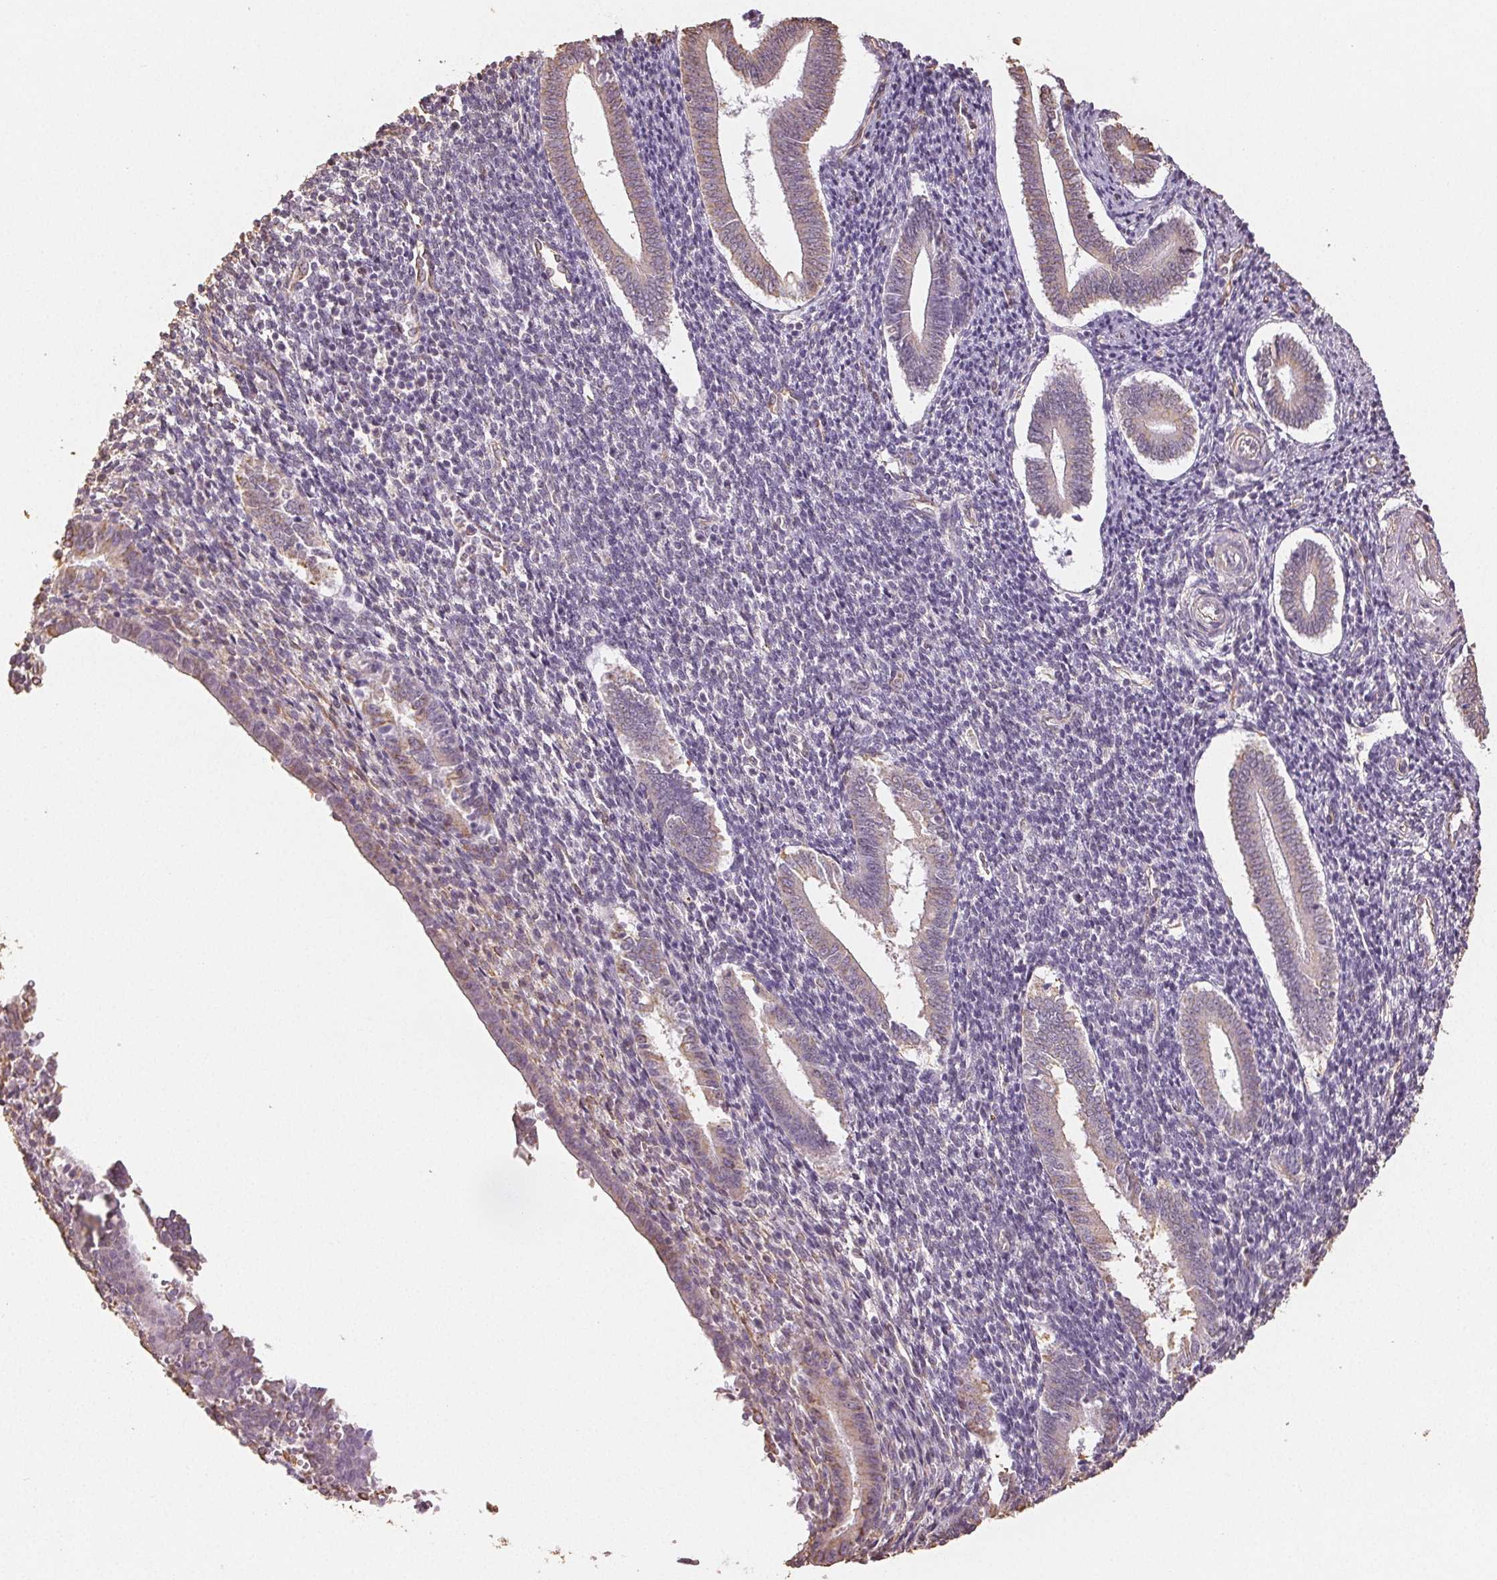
{"staining": {"intensity": "negative", "quantity": "none", "location": "none"}, "tissue": "endometrium", "cell_type": "Cells in endometrial stroma", "image_type": "normal", "snomed": [{"axis": "morphology", "description": "Normal tissue, NOS"}, {"axis": "topography", "description": "Endometrium"}], "caption": "Immunohistochemistry (IHC) of benign endometrium exhibits no staining in cells in endometrial stroma.", "gene": "COL7A1", "patient": {"sex": "female", "age": 25}}